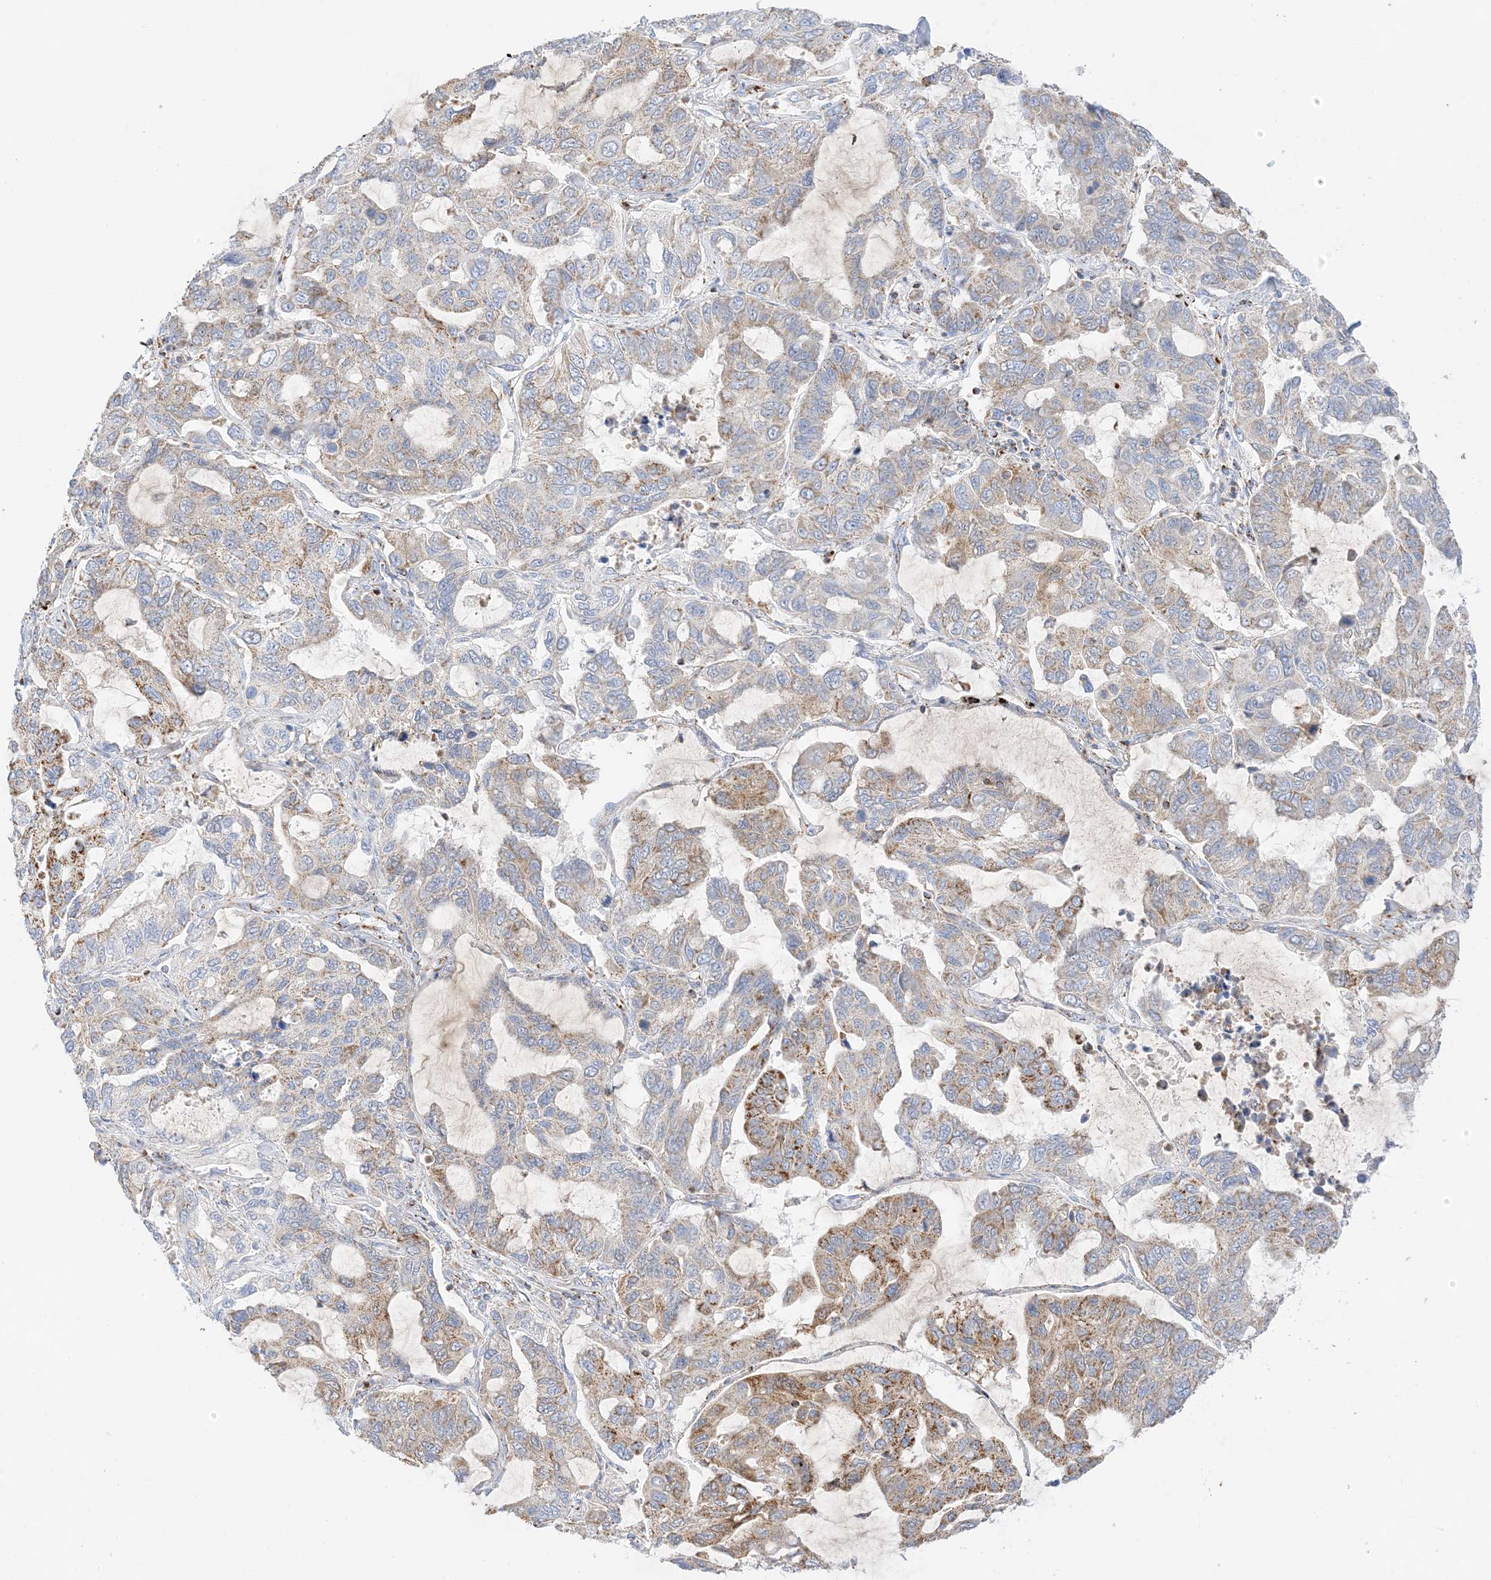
{"staining": {"intensity": "moderate", "quantity": "25%-75%", "location": "cytoplasmic/membranous"}, "tissue": "lung cancer", "cell_type": "Tumor cells", "image_type": "cancer", "snomed": [{"axis": "morphology", "description": "Adenocarcinoma, NOS"}, {"axis": "topography", "description": "Lung"}], "caption": "Brown immunohistochemical staining in lung cancer (adenocarcinoma) displays moderate cytoplasmic/membranous positivity in approximately 25%-75% of tumor cells.", "gene": "CAPN13", "patient": {"sex": "male", "age": 64}}